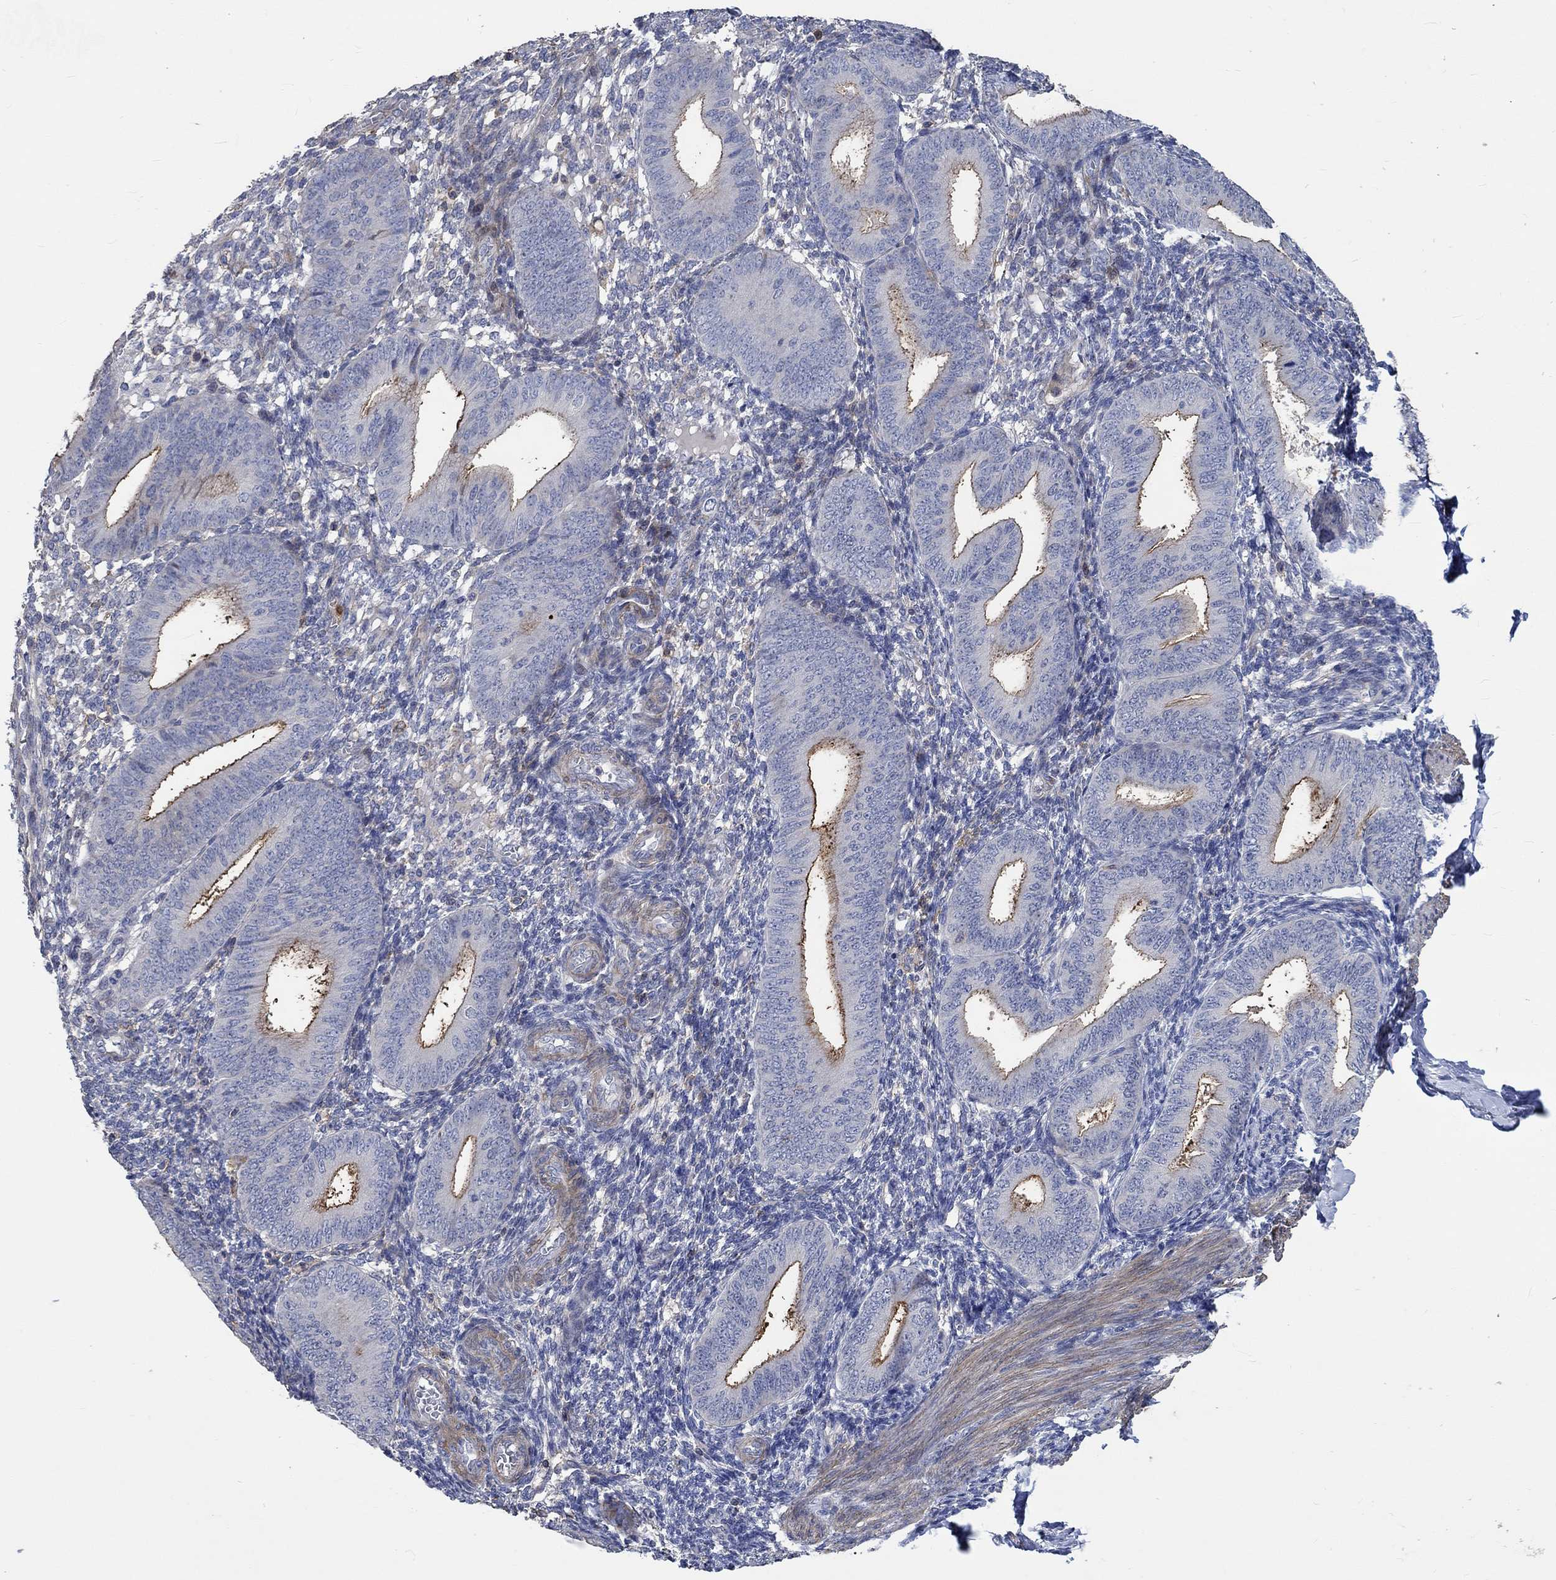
{"staining": {"intensity": "negative", "quantity": "none", "location": "none"}, "tissue": "endometrium", "cell_type": "Cells in endometrial stroma", "image_type": "normal", "snomed": [{"axis": "morphology", "description": "Normal tissue, NOS"}, {"axis": "topography", "description": "Endometrium"}], "caption": "This image is of unremarkable endometrium stained with IHC to label a protein in brown with the nuclei are counter-stained blue. There is no staining in cells in endometrial stroma. (Stains: DAB (3,3'-diaminobenzidine) IHC with hematoxylin counter stain, Microscopy: brightfield microscopy at high magnification).", "gene": "TNFAIP8L3", "patient": {"sex": "female", "age": 39}}